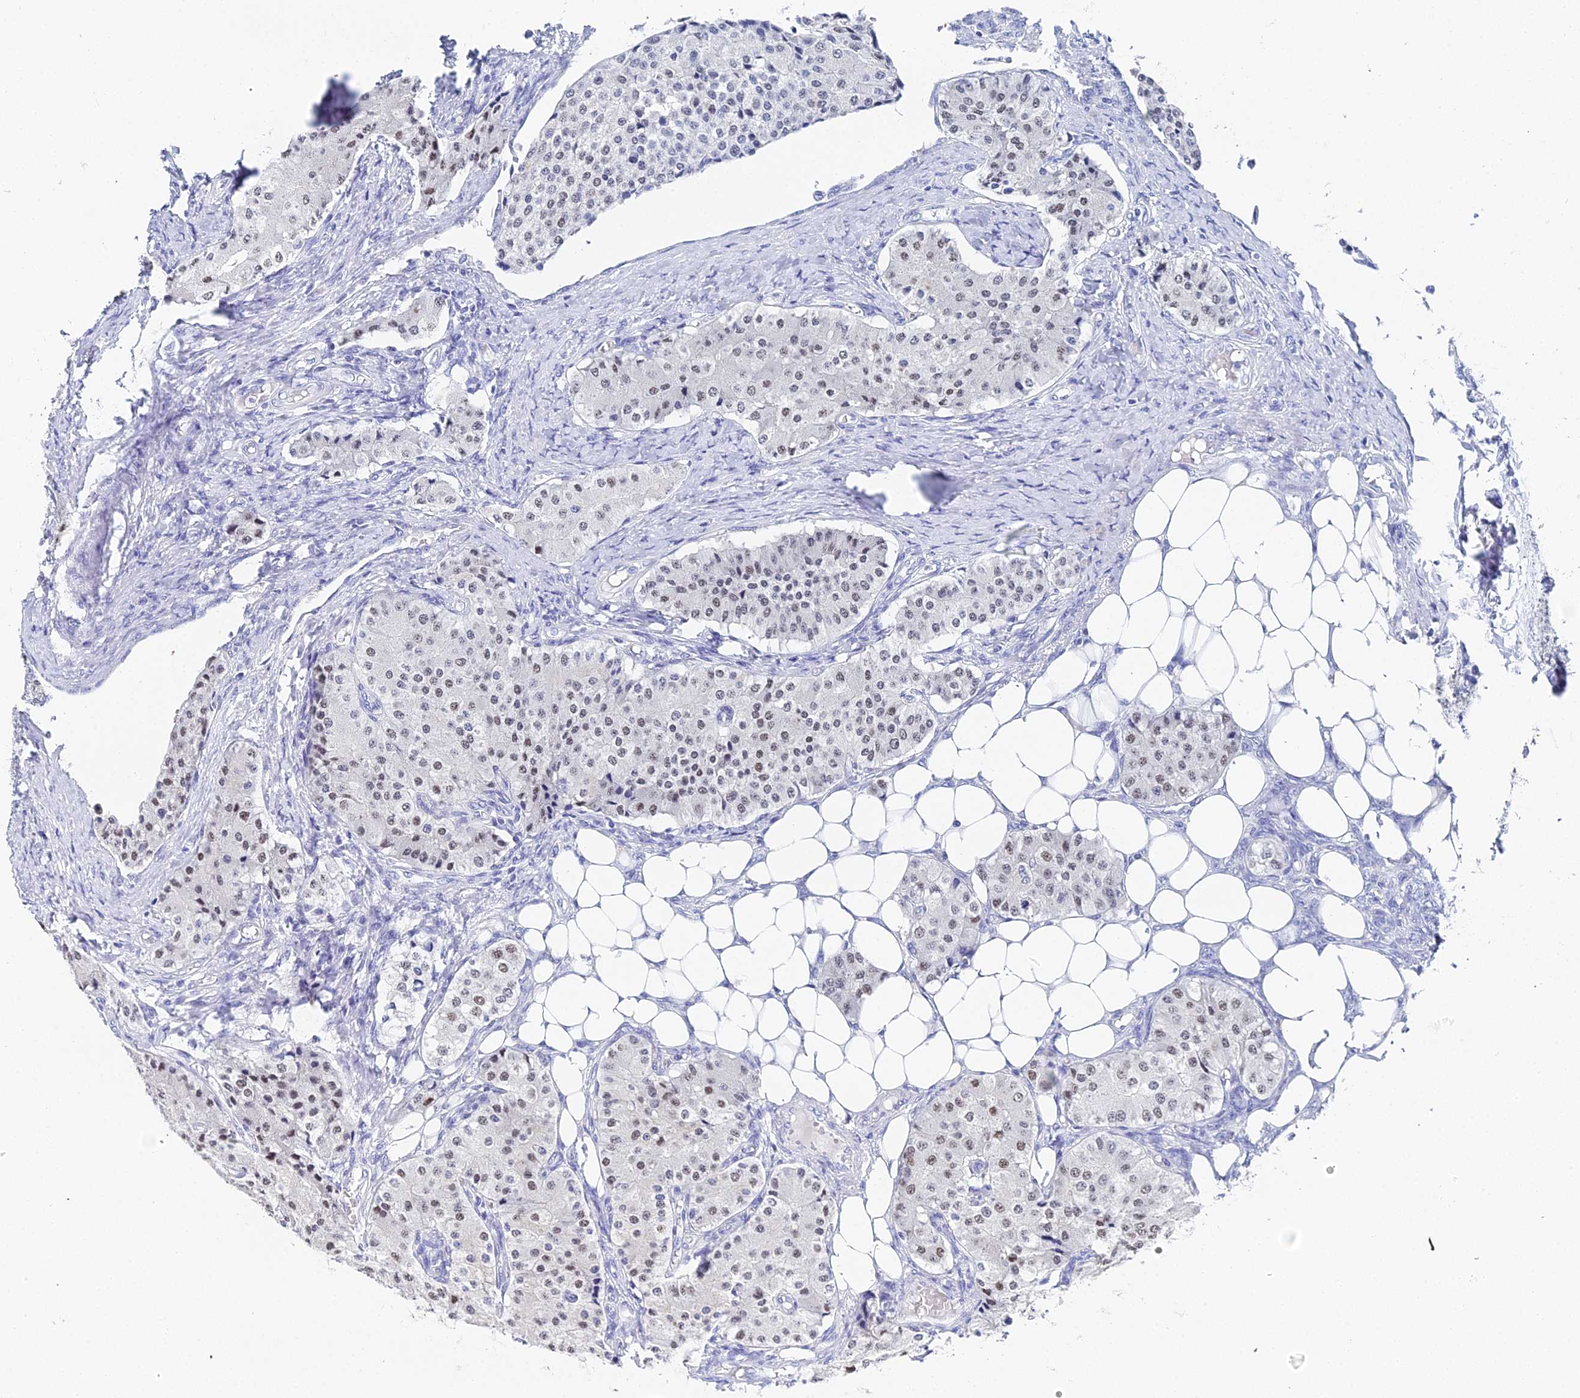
{"staining": {"intensity": "weak", "quantity": "25%-75%", "location": "nuclear"}, "tissue": "carcinoid", "cell_type": "Tumor cells", "image_type": "cancer", "snomed": [{"axis": "morphology", "description": "Carcinoid, malignant, NOS"}, {"axis": "topography", "description": "Colon"}], "caption": "IHC micrograph of human carcinoid stained for a protein (brown), which displays low levels of weak nuclear expression in approximately 25%-75% of tumor cells.", "gene": "OCM", "patient": {"sex": "female", "age": 52}}